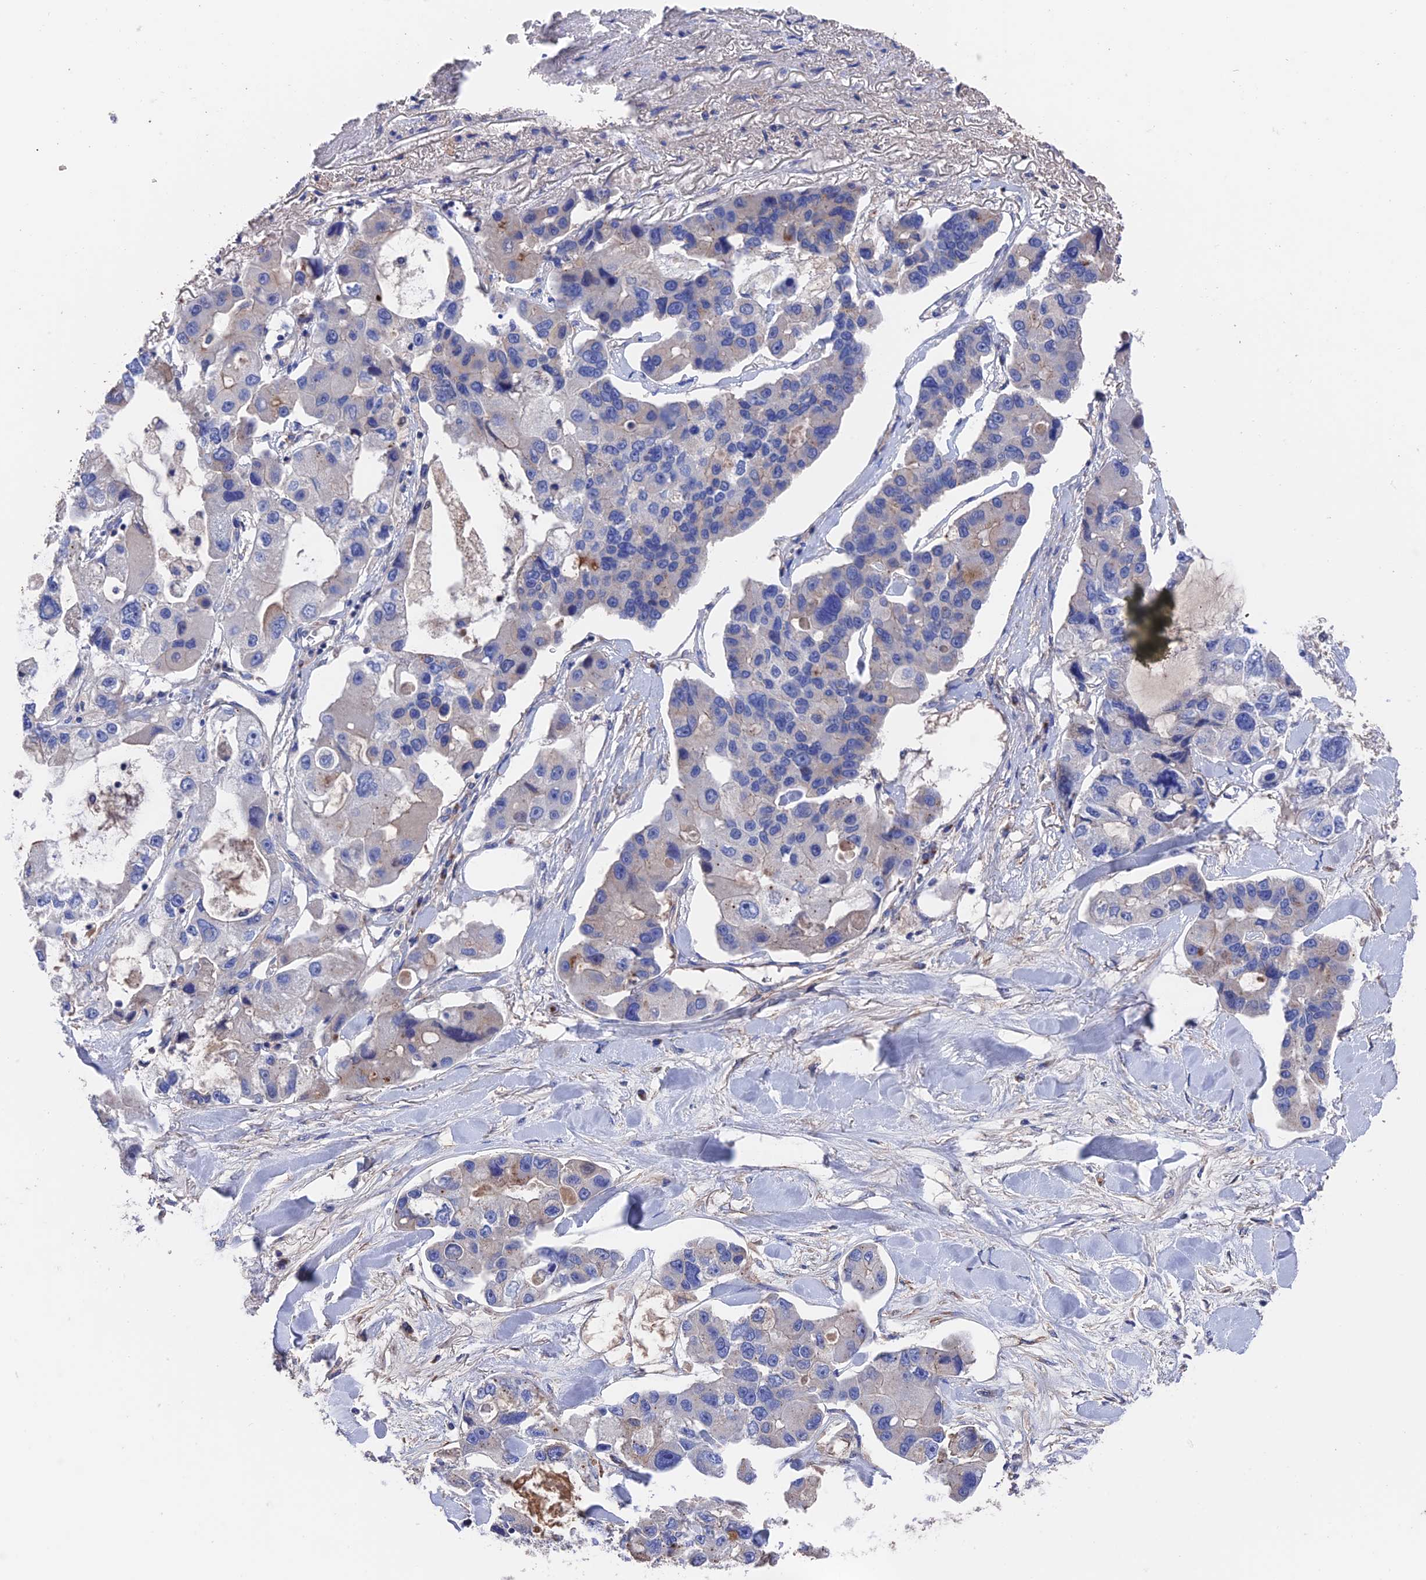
{"staining": {"intensity": "negative", "quantity": "none", "location": "none"}, "tissue": "lung cancer", "cell_type": "Tumor cells", "image_type": "cancer", "snomed": [{"axis": "morphology", "description": "Adenocarcinoma, NOS"}, {"axis": "topography", "description": "Lung"}], "caption": "Immunohistochemistry (IHC) histopathology image of lung cancer stained for a protein (brown), which shows no staining in tumor cells. (IHC, brightfield microscopy, high magnification).", "gene": "HPF1", "patient": {"sex": "female", "age": 54}}